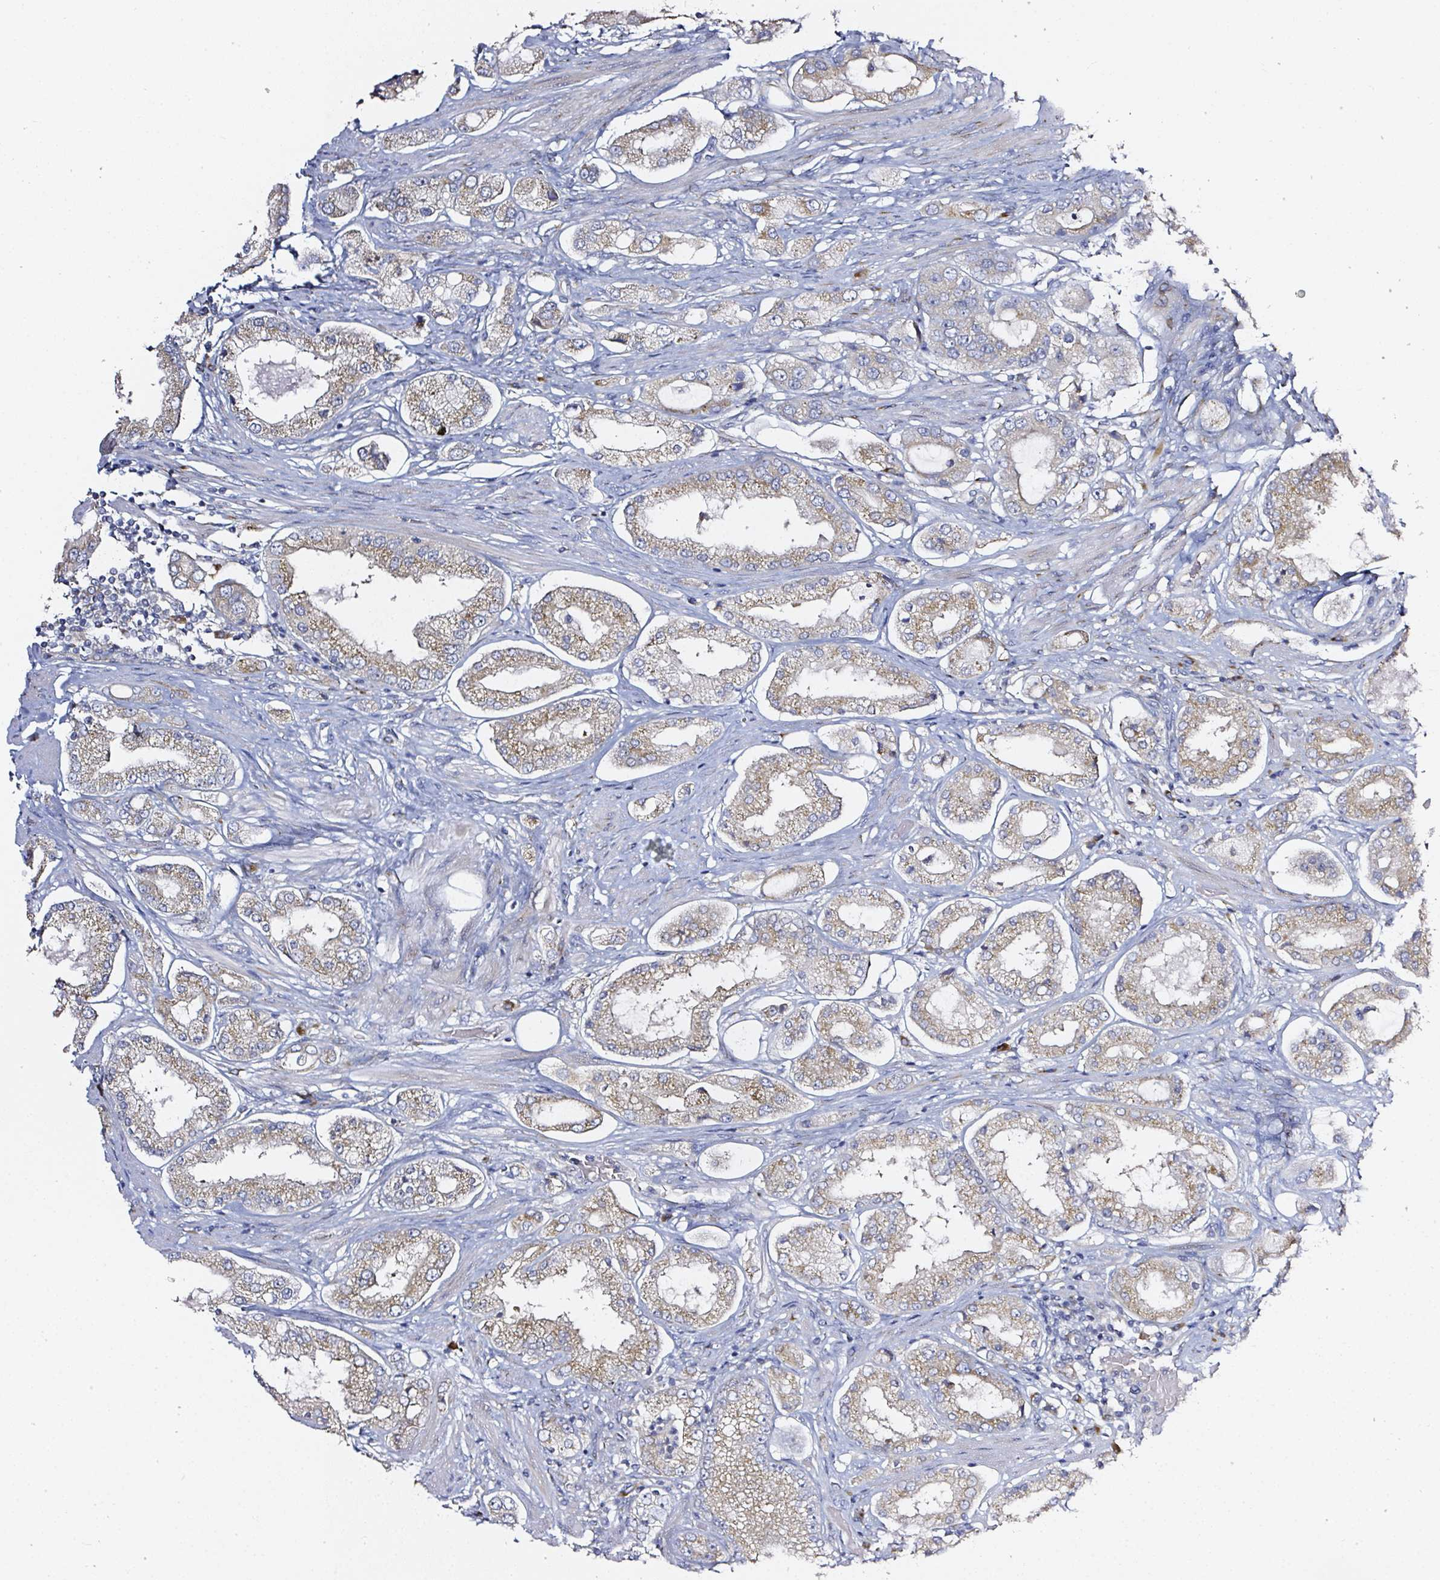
{"staining": {"intensity": "weak", "quantity": "25%-75%", "location": "cytoplasmic/membranous"}, "tissue": "prostate cancer", "cell_type": "Tumor cells", "image_type": "cancer", "snomed": [{"axis": "morphology", "description": "Adenocarcinoma, High grade"}, {"axis": "topography", "description": "Prostate"}], "caption": "Immunohistochemical staining of human prostate high-grade adenocarcinoma demonstrates low levels of weak cytoplasmic/membranous expression in approximately 25%-75% of tumor cells. The staining was performed using DAB (3,3'-diaminobenzidine) to visualize the protein expression in brown, while the nuclei were stained in blue with hematoxylin (Magnification: 20x).", "gene": "MLX", "patient": {"sex": "male", "age": 69}}